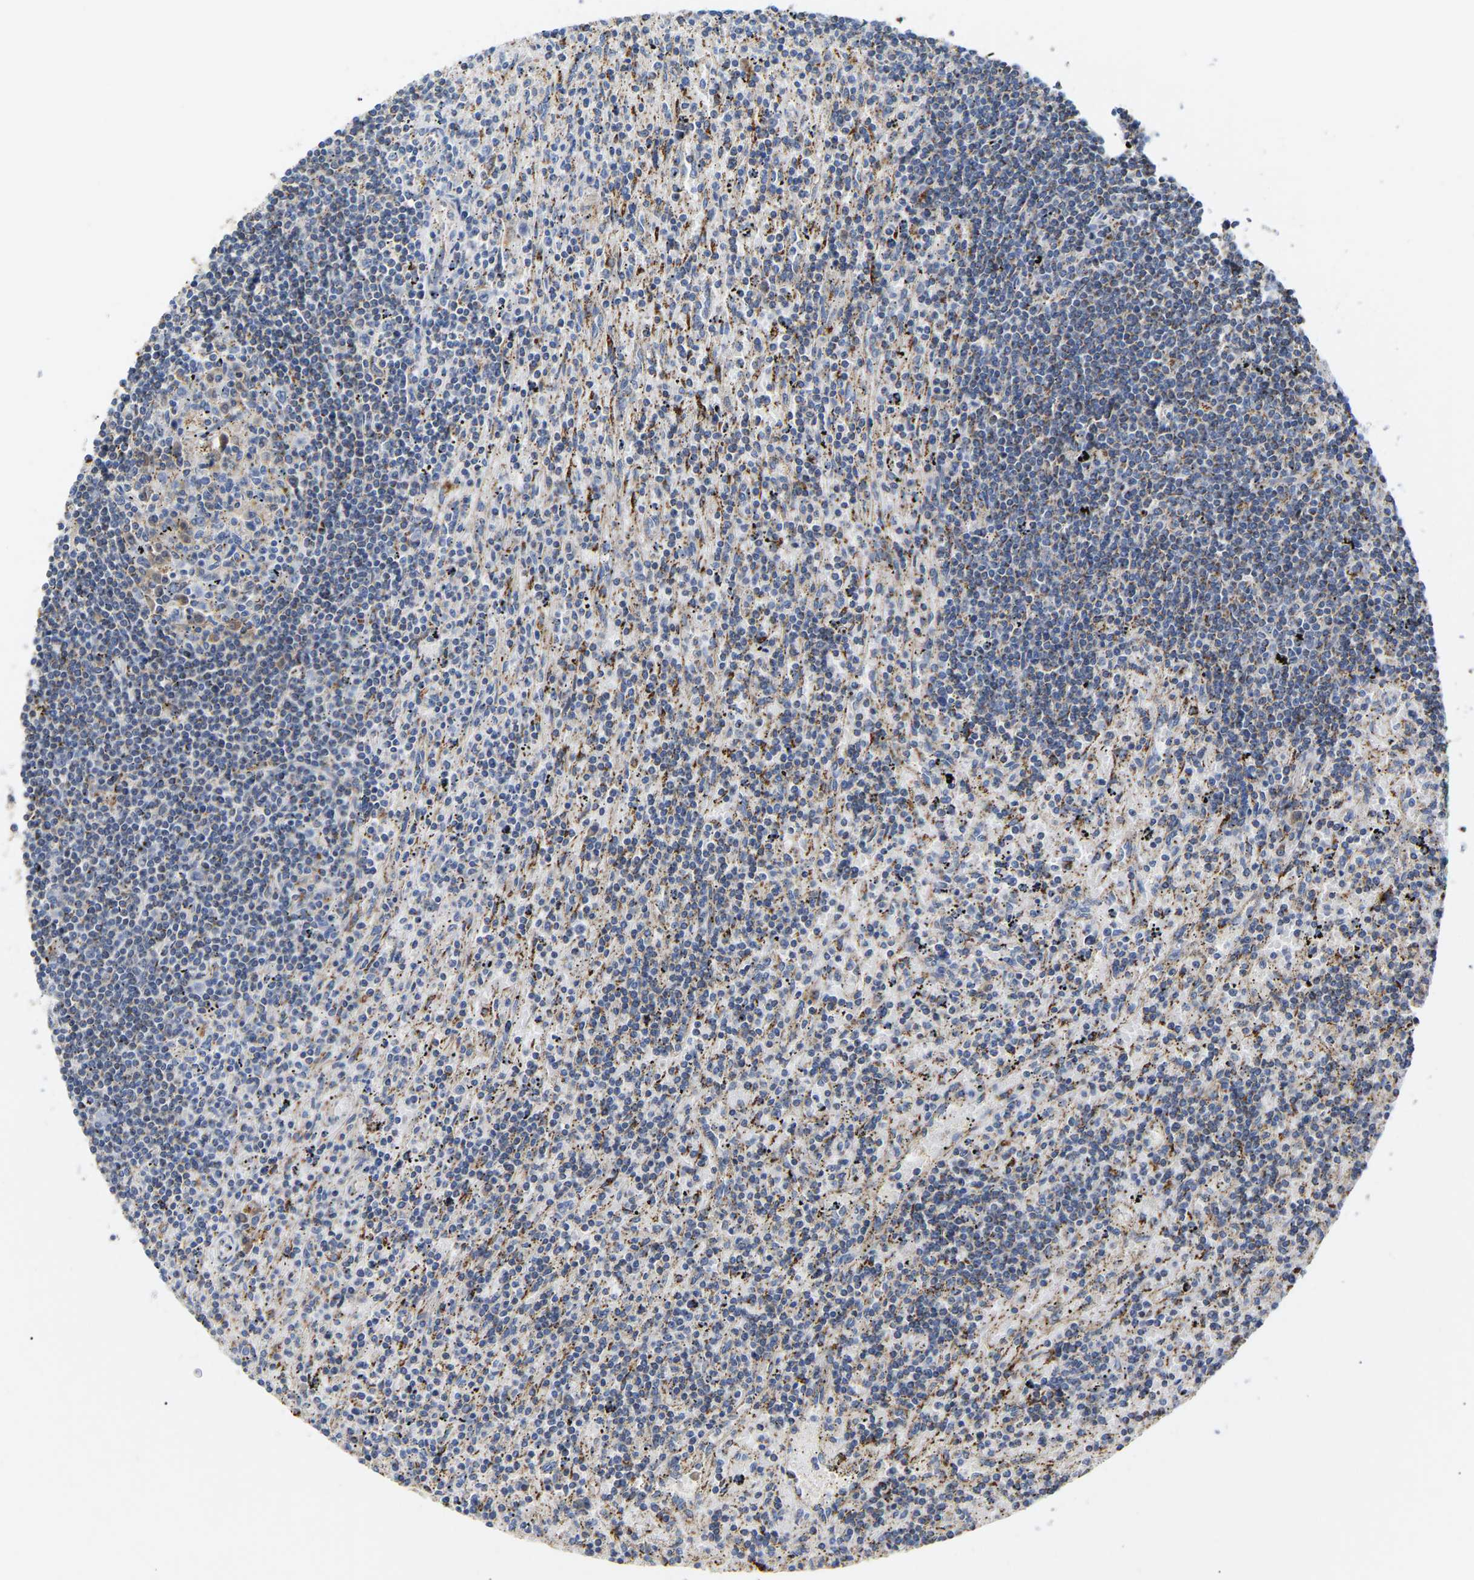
{"staining": {"intensity": "negative", "quantity": "none", "location": "none"}, "tissue": "lymphoma", "cell_type": "Tumor cells", "image_type": "cancer", "snomed": [{"axis": "morphology", "description": "Malignant lymphoma, non-Hodgkin's type, Low grade"}, {"axis": "topography", "description": "Spleen"}], "caption": "Low-grade malignant lymphoma, non-Hodgkin's type was stained to show a protein in brown. There is no significant staining in tumor cells.", "gene": "HIBADH", "patient": {"sex": "male", "age": 76}}